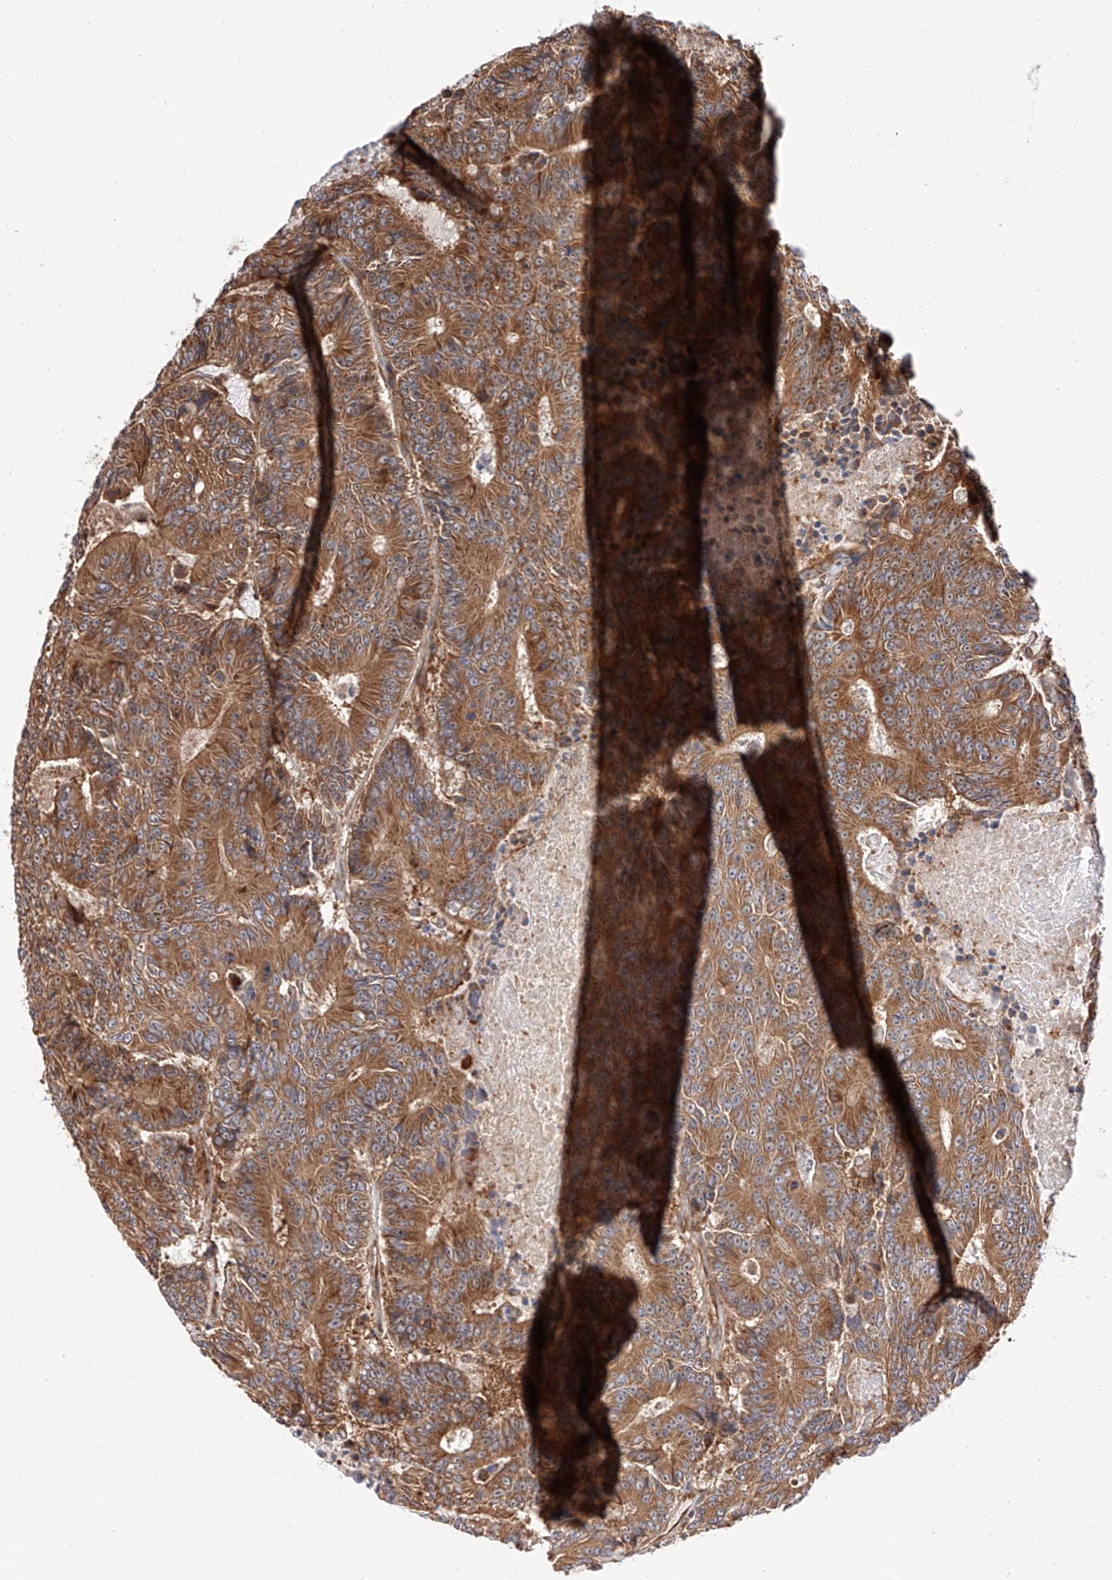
{"staining": {"intensity": "moderate", "quantity": ">75%", "location": "cytoplasmic/membranous"}, "tissue": "colorectal cancer", "cell_type": "Tumor cells", "image_type": "cancer", "snomed": [{"axis": "morphology", "description": "Adenocarcinoma, NOS"}, {"axis": "topography", "description": "Colon"}], "caption": "The histopathology image displays a brown stain indicating the presence of a protein in the cytoplasmic/membranous of tumor cells in colorectal cancer (adenocarcinoma).", "gene": "ISCA2", "patient": {"sex": "male", "age": 83}}